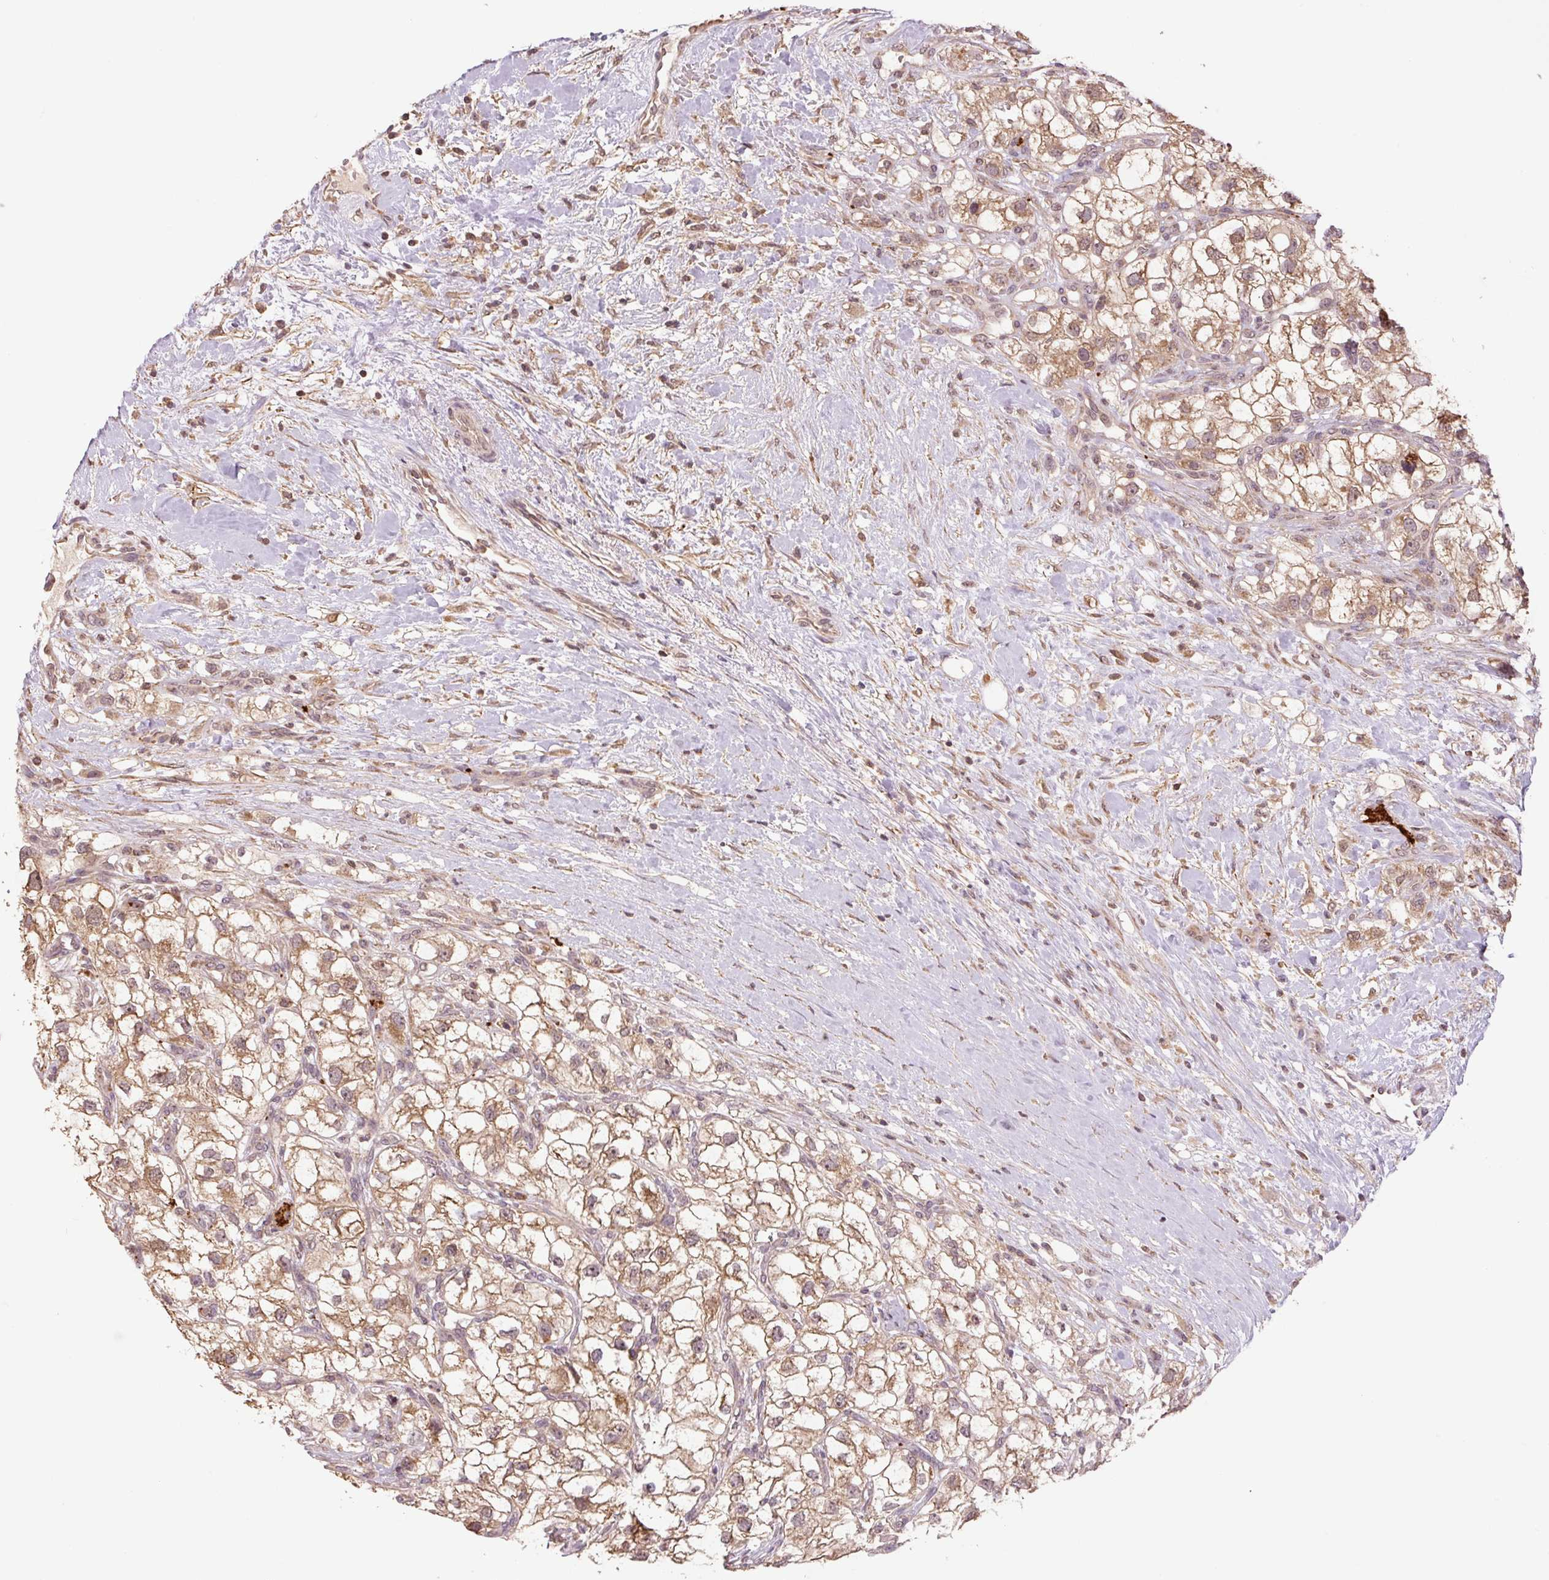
{"staining": {"intensity": "moderate", "quantity": ">75%", "location": "cytoplasmic/membranous"}, "tissue": "renal cancer", "cell_type": "Tumor cells", "image_type": "cancer", "snomed": [{"axis": "morphology", "description": "Adenocarcinoma, NOS"}, {"axis": "topography", "description": "Kidney"}], "caption": "Renal cancer tissue reveals moderate cytoplasmic/membranous positivity in about >75% of tumor cells, visualized by immunohistochemistry.", "gene": "TMEM160", "patient": {"sex": "male", "age": 59}}